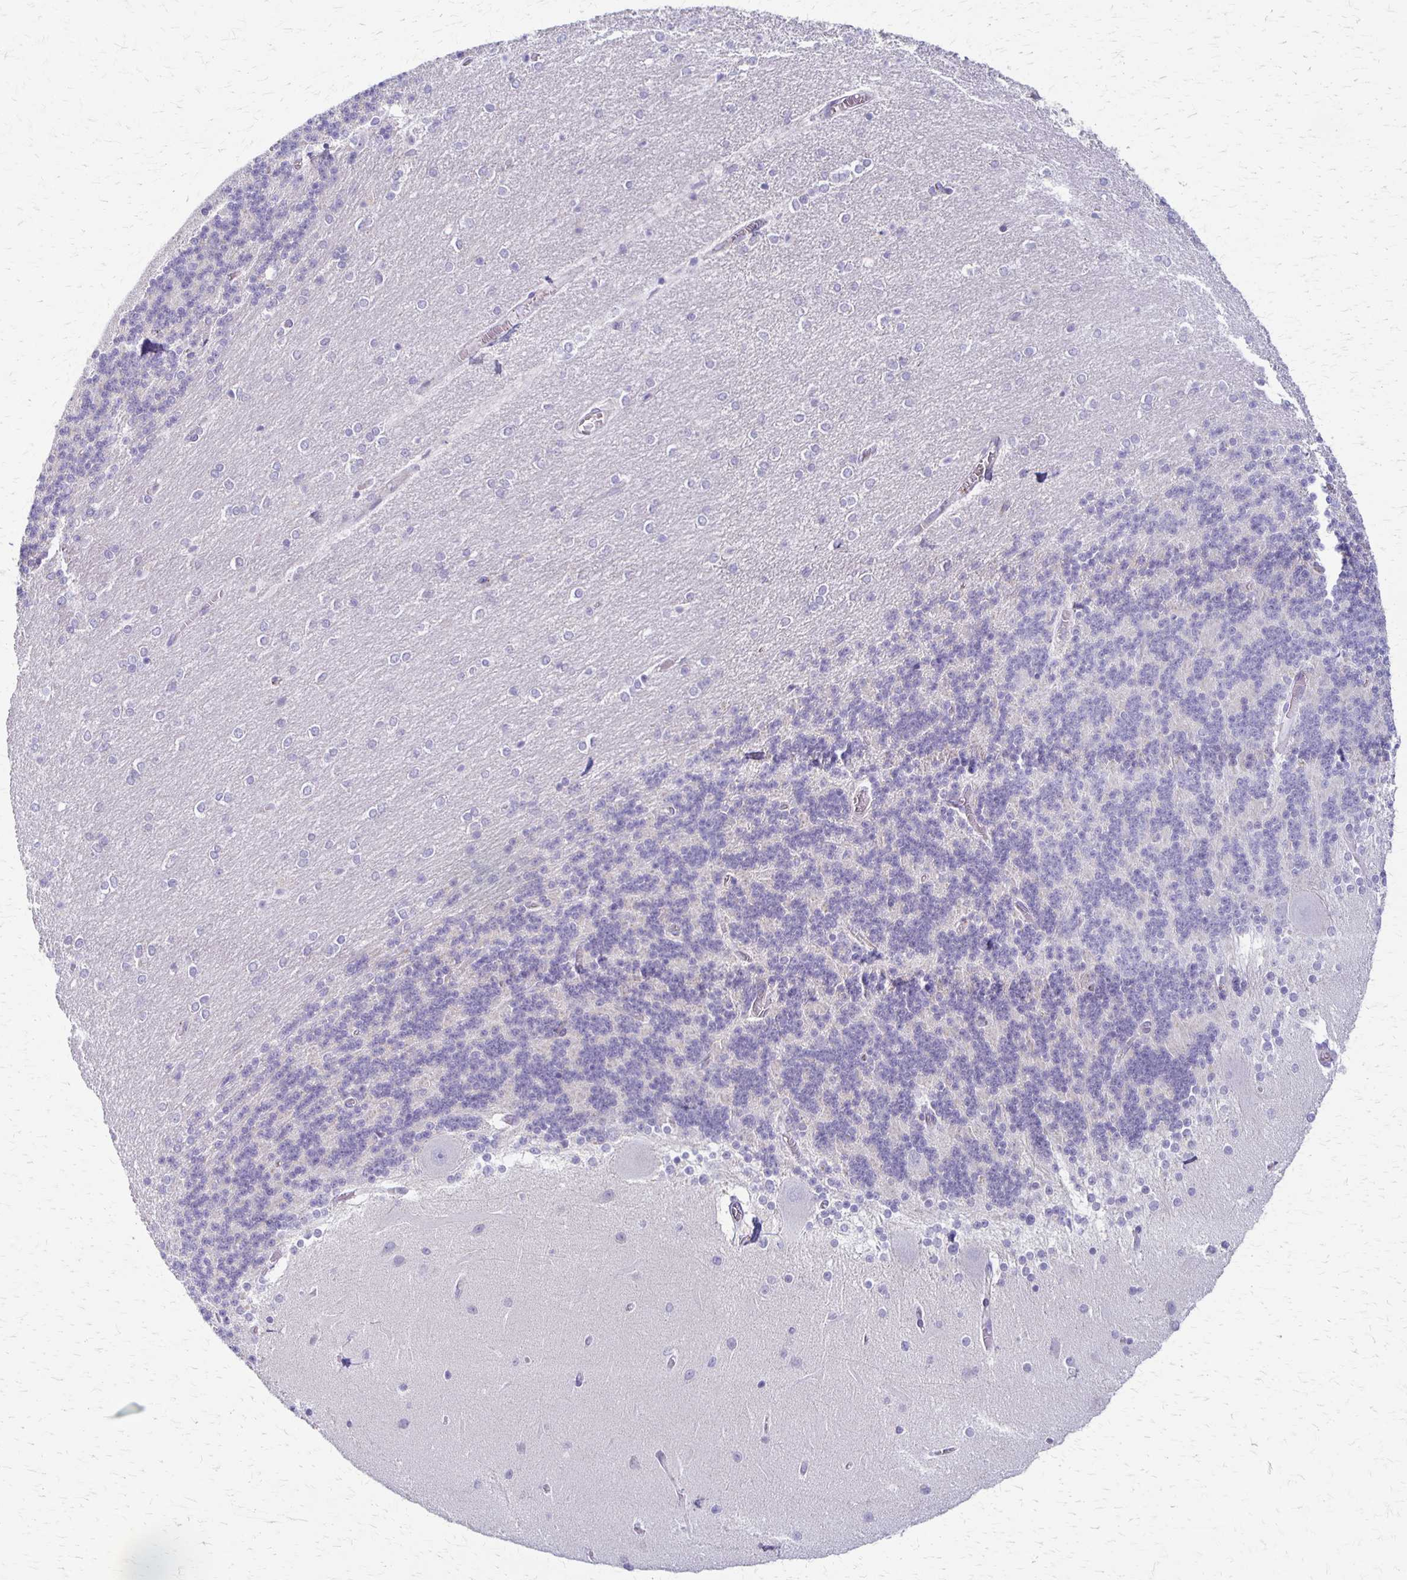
{"staining": {"intensity": "negative", "quantity": "none", "location": "none"}, "tissue": "cerebellum", "cell_type": "Cells in granular layer", "image_type": "normal", "snomed": [{"axis": "morphology", "description": "Normal tissue, NOS"}, {"axis": "topography", "description": "Cerebellum"}], "caption": "This is an immunohistochemistry micrograph of normal human cerebellum. There is no staining in cells in granular layer.", "gene": "RHOC", "patient": {"sex": "female", "age": 54}}